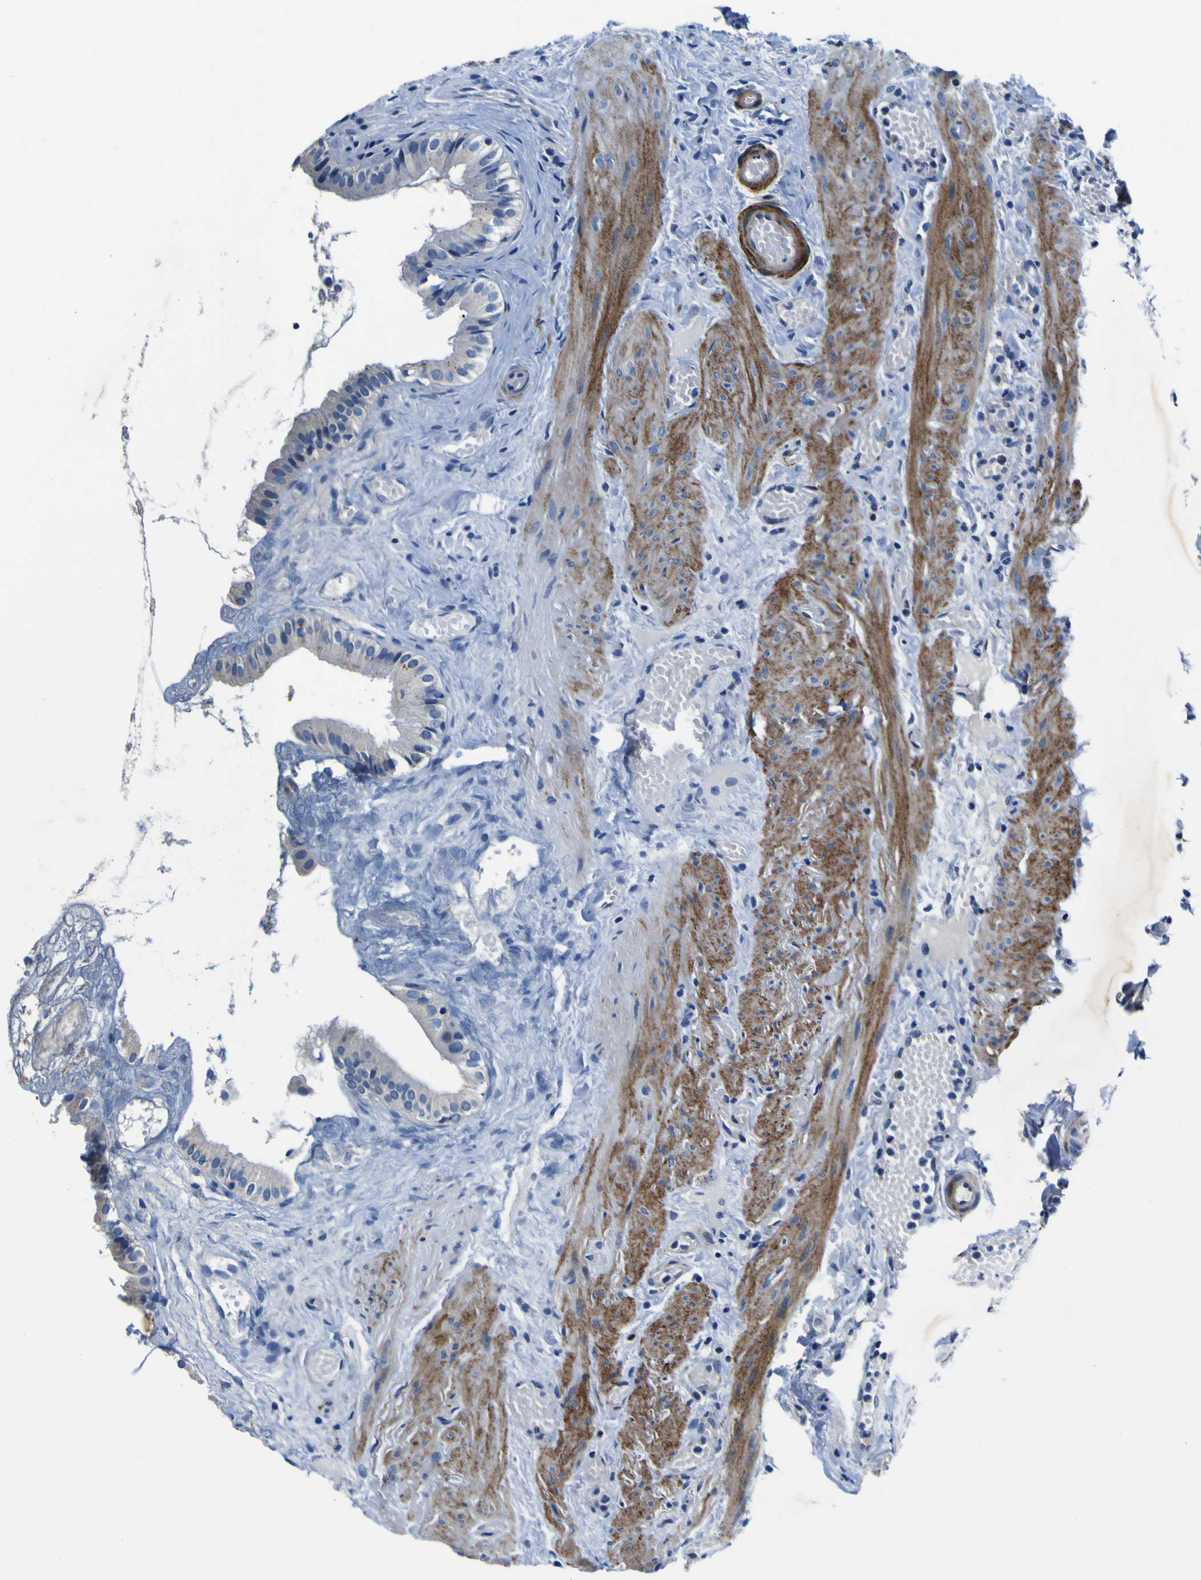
{"staining": {"intensity": "weak", "quantity": ">75%", "location": "cytoplasmic/membranous"}, "tissue": "gallbladder", "cell_type": "Glandular cells", "image_type": "normal", "snomed": [{"axis": "morphology", "description": "Normal tissue, NOS"}, {"axis": "topography", "description": "Gallbladder"}], "caption": "Glandular cells show weak cytoplasmic/membranous staining in approximately >75% of cells in normal gallbladder. (brown staining indicates protein expression, while blue staining denotes nuclei).", "gene": "AGAP3", "patient": {"sex": "female", "age": 26}}